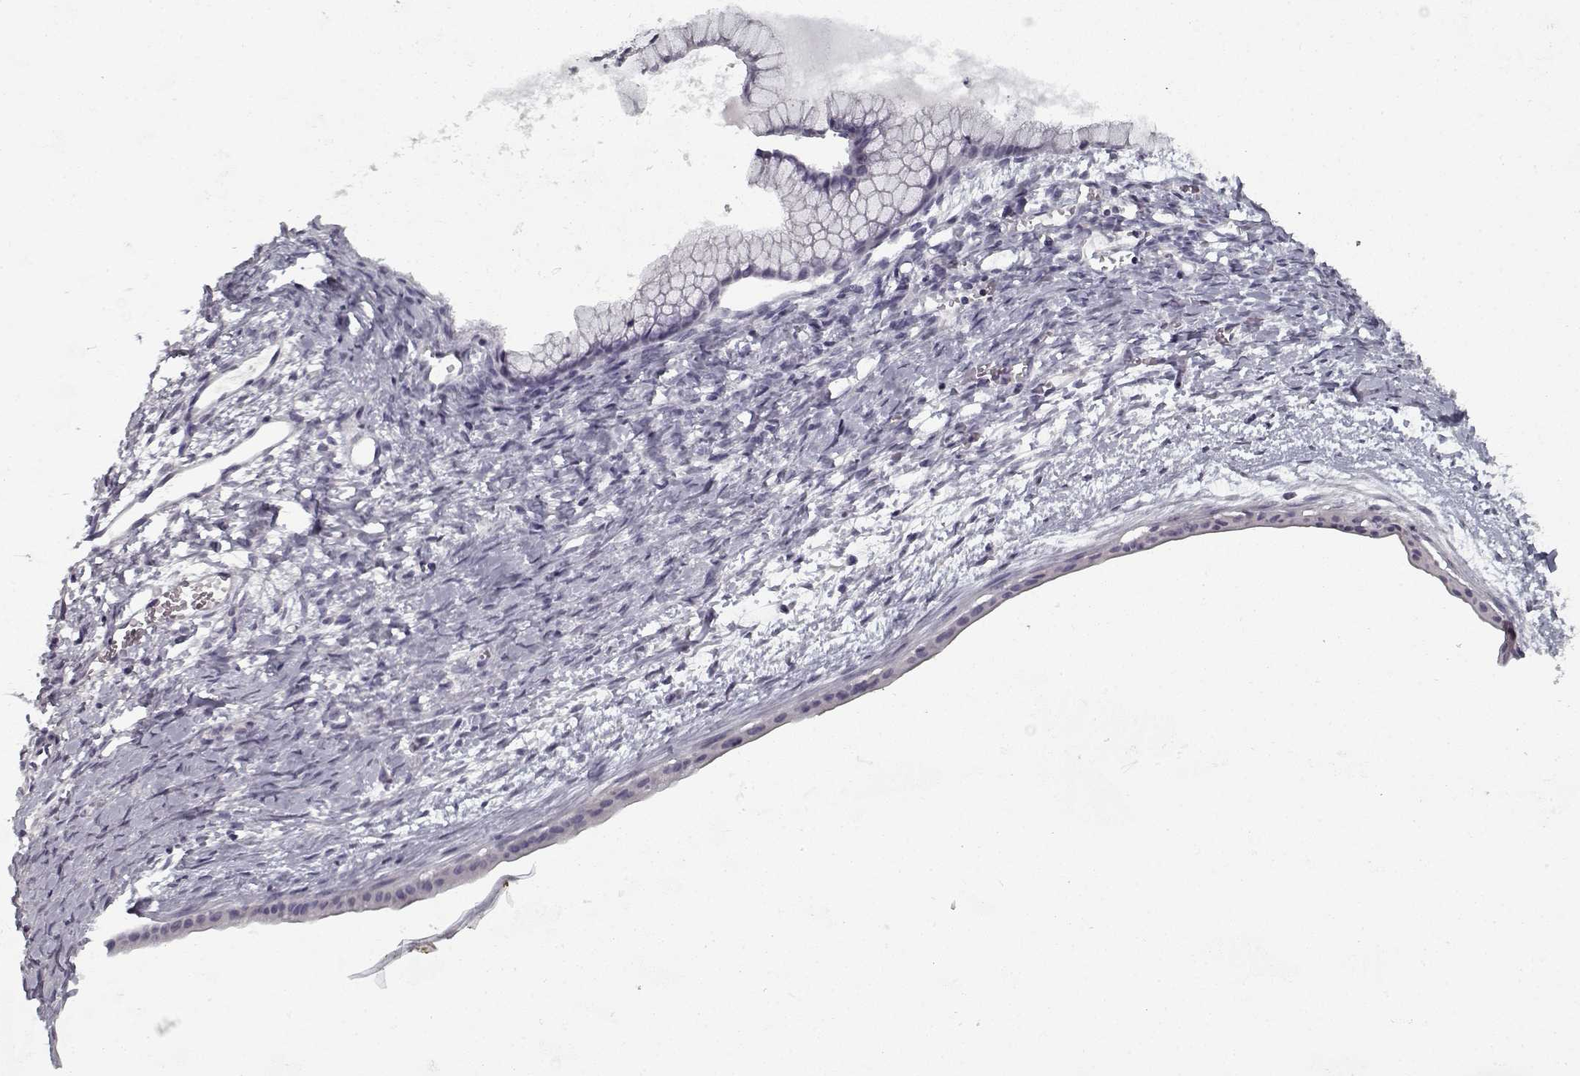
{"staining": {"intensity": "negative", "quantity": "none", "location": "none"}, "tissue": "ovarian cancer", "cell_type": "Tumor cells", "image_type": "cancer", "snomed": [{"axis": "morphology", "description": "Cystadenocarcinoma, mucinous, NOS"}, {"axis": "topography", "description": "Ovary"}], "caption": "Tumor cells show no significant positivity in ovarian cancer (mucinous cystadenocarcinoma).", "gene": "GAD2", "patient": {"sex": "female", "age": 41}}